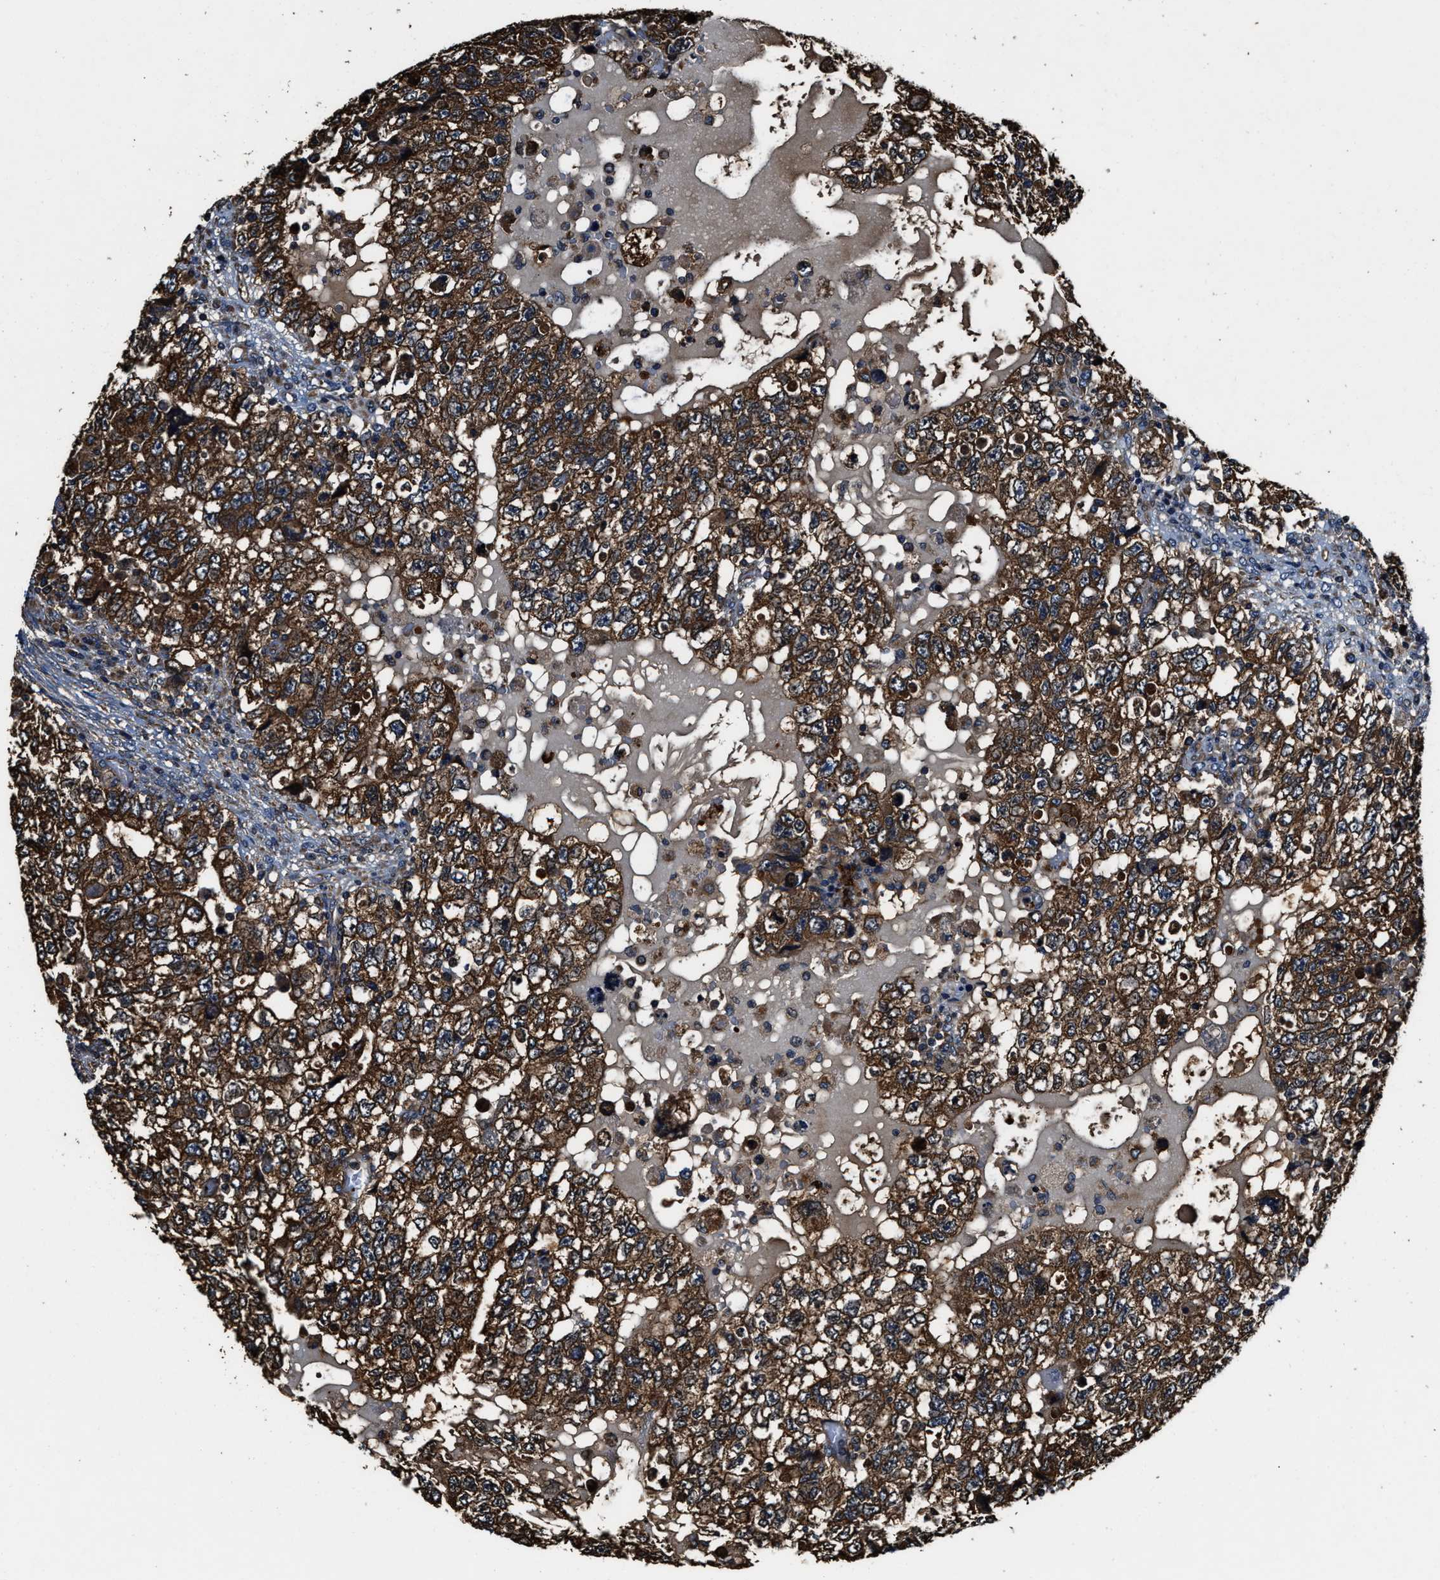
{"staining": {"intensity": "strong", "quantity": ">75%", "location": "cytoplasmic/membranous"}, "tissue": "testis cancer", "cell_type": "Tumor cells", "image_type": "cancer", "snomed": [{"axis": "morphology", "description": "Carcinoma, Embryonal, NOS"}, {"axis": "topography", "description": "Testis"}], "caption": "A brown stain shows strong cytoplasmic/membranous positivity of a protein in testis cancer tumor cells.", "gene": "GFRA3", "patient": {"sex": "male", "age": 36}}